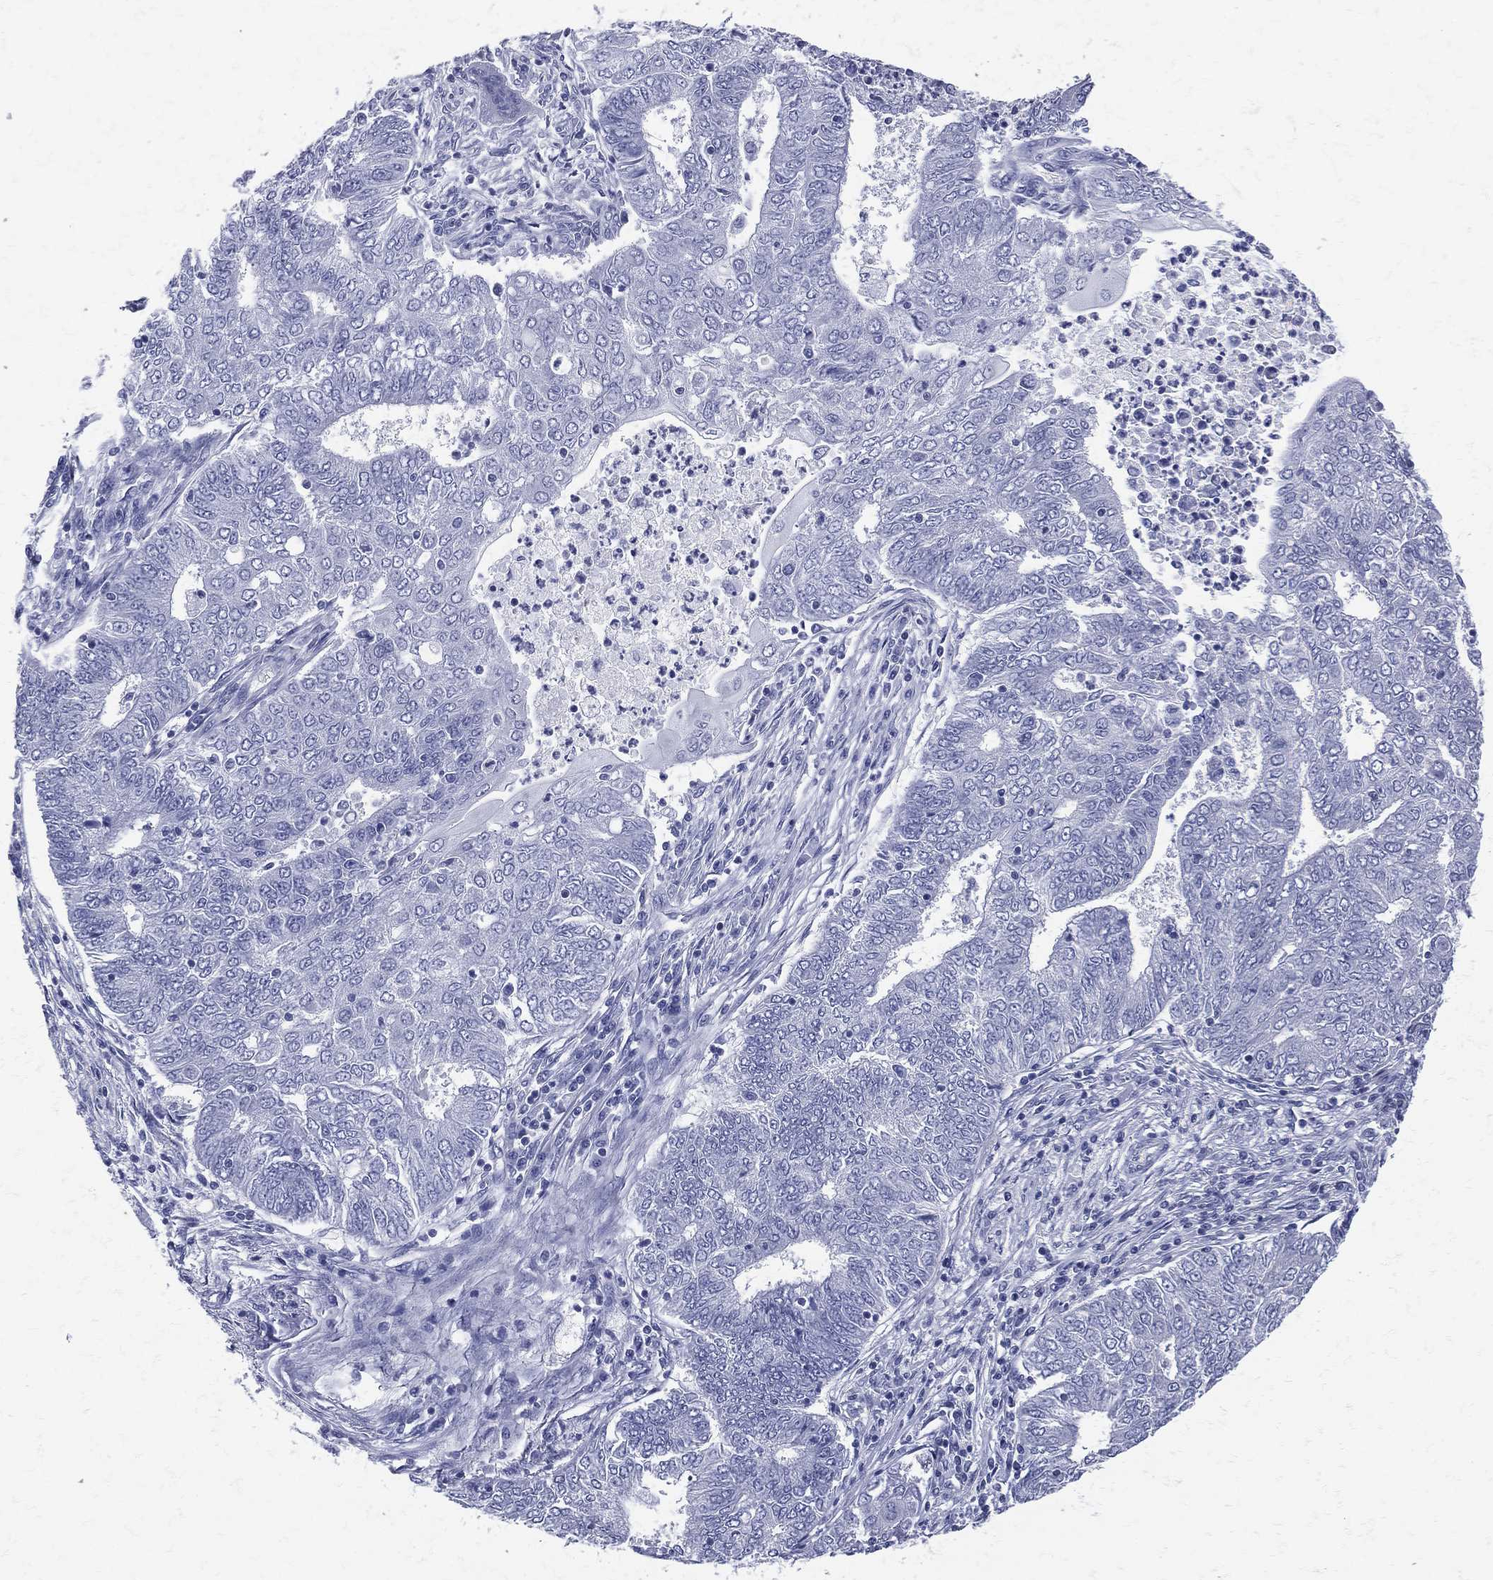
{"staining": {"intensity": "negative", "quantity": "none", "location": "none"}, "tissue": "endometrial cancer", "cell_type": "Tumor cells", "image_type": "cancer", "snomed": [{"axis": "morphology", "description": "Adenocarcinoma, NOS"}, {"axis": "topography", "description": "Endometrium"}], "caption": "Endometrial adenocarcinoma stained for a protein using IHC exhibits no expression tumor cells.", "gene": "ETNPPL", "patient": {"sex": "female", "age": 62}}